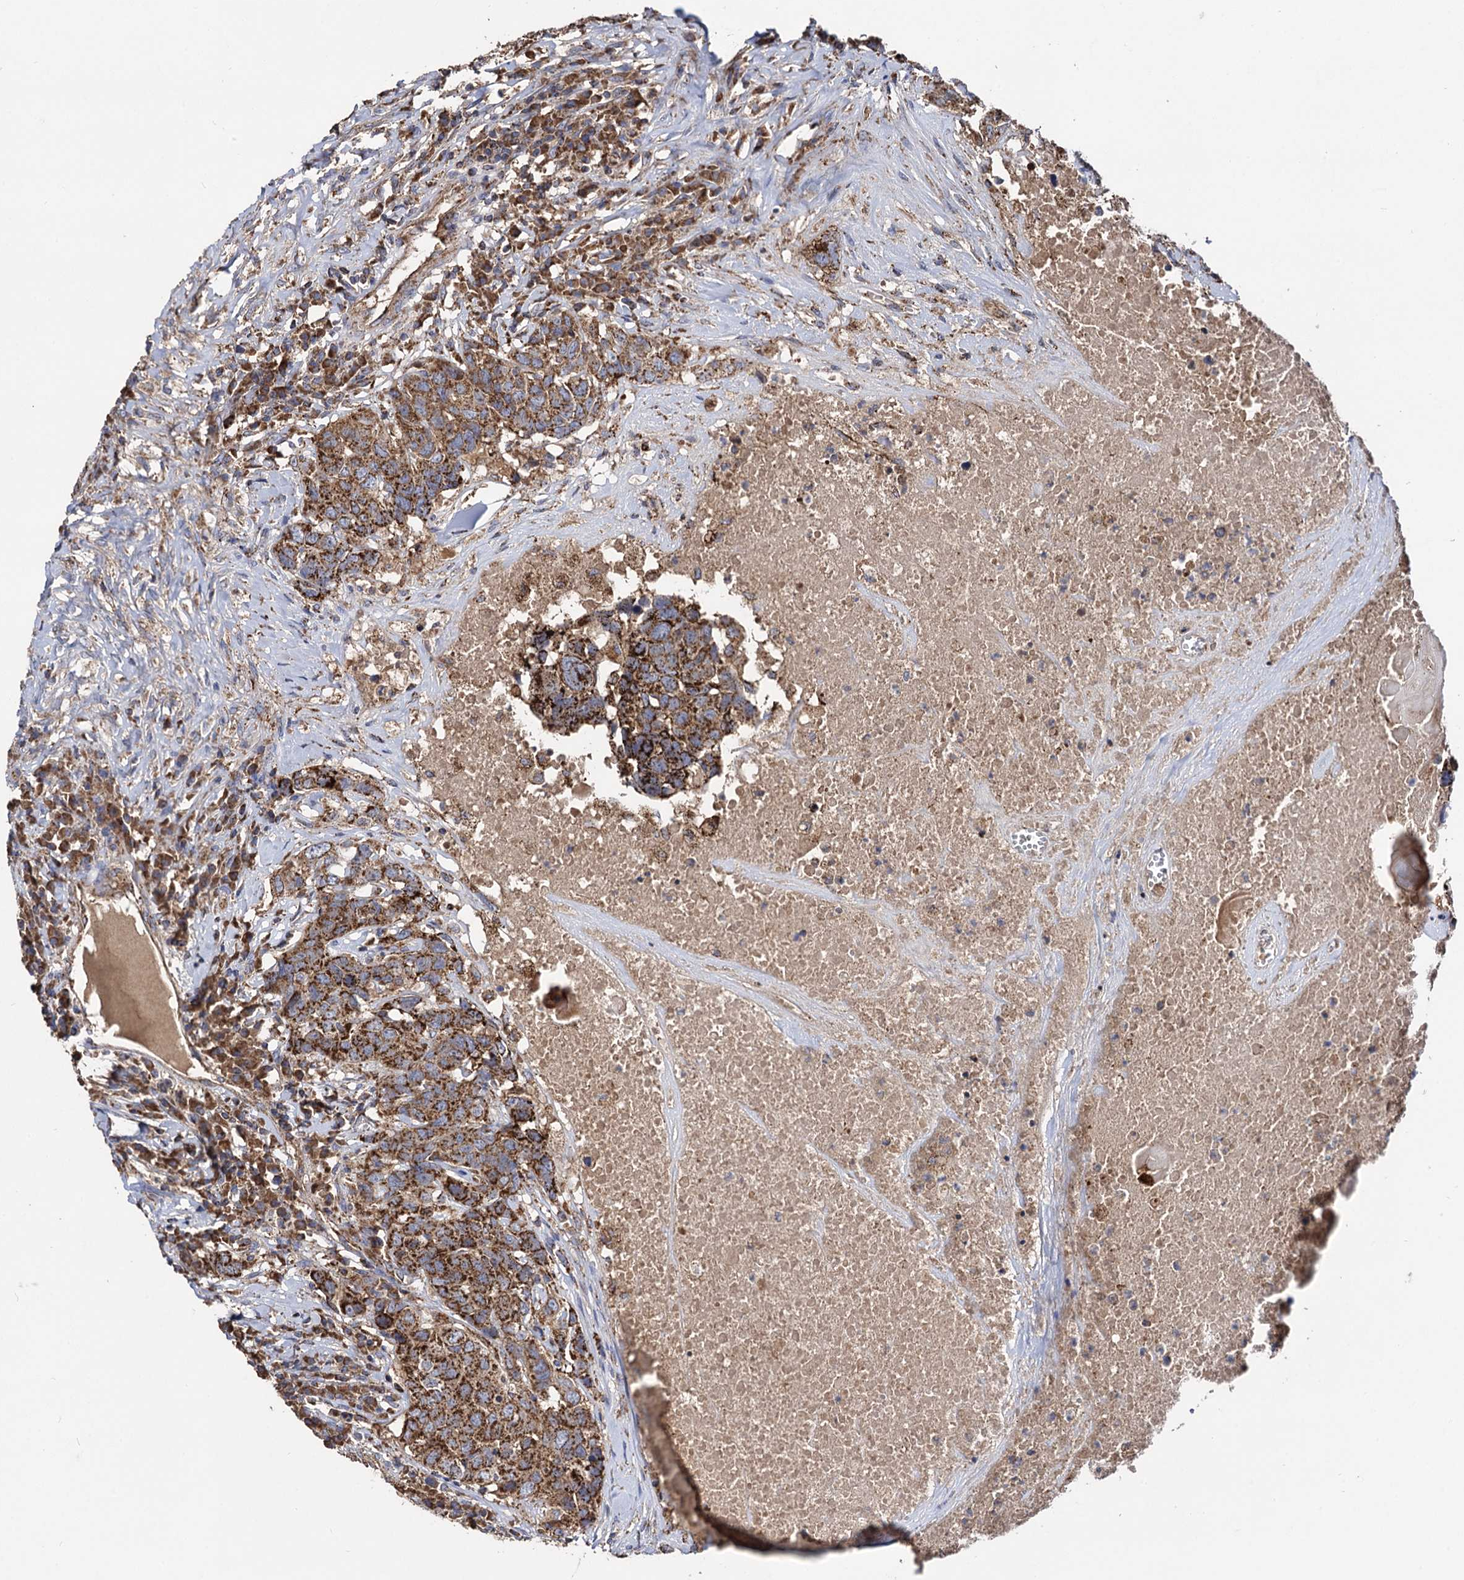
{"staining": {"intensity": "strong", "quantity": ">75%", "location": "cytoplasmic/membranous"}, "tissue": "head and neck cancer", "cell_type": "Tumor cells", "image_type": "cancer", "snomed": [{"axis": "morphology", "description": "Squamous cell carcinoma, NOS"}, {"axis": "topography", "description": "Head-Neck"}], "caption": "An immunohistochemistry histopathology image of tumor tissue is shown. Protein staining in brown labels strong cytoplasmic/membranous positivity in head and neck cancer within tumor cells.", "gene": "IQCH", "patient": {"sex": "male", "age": 66}}